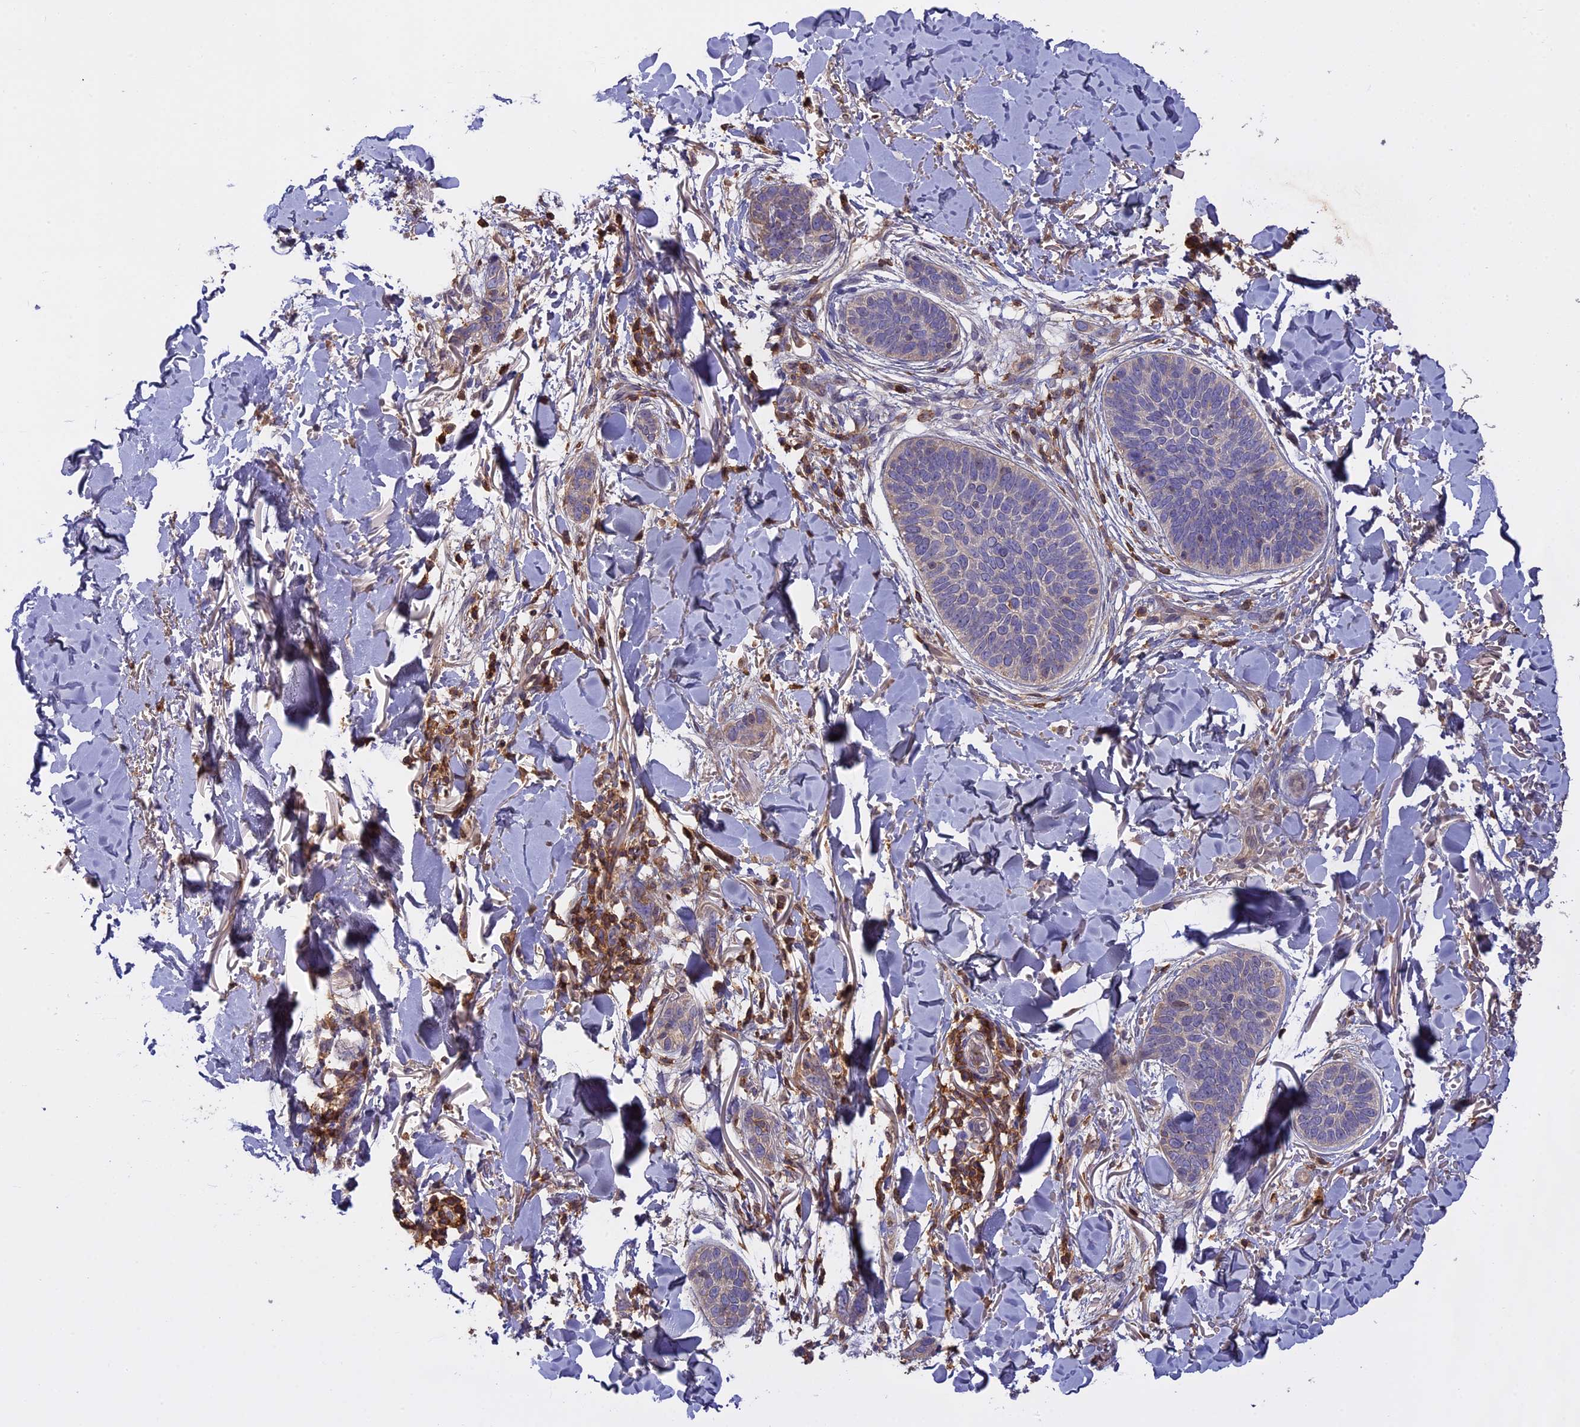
{"staining": {"intensity": "negative", "quantity": "none", "location": "none"}, "tissue": "skin cancer", "cell_type": "Tumor cells", "image_type": "cancer", "snomed": [{"axis": "morphology", "description": "Basal cell carcinoma"}, {"axis": "topography", "description": "Skin"}], "caption": "Protein analysis of skin cancer reveals no significant expression in tumor cells.", "gene": "CFAP119", "patient": {"sex": "male", "age": 85}}